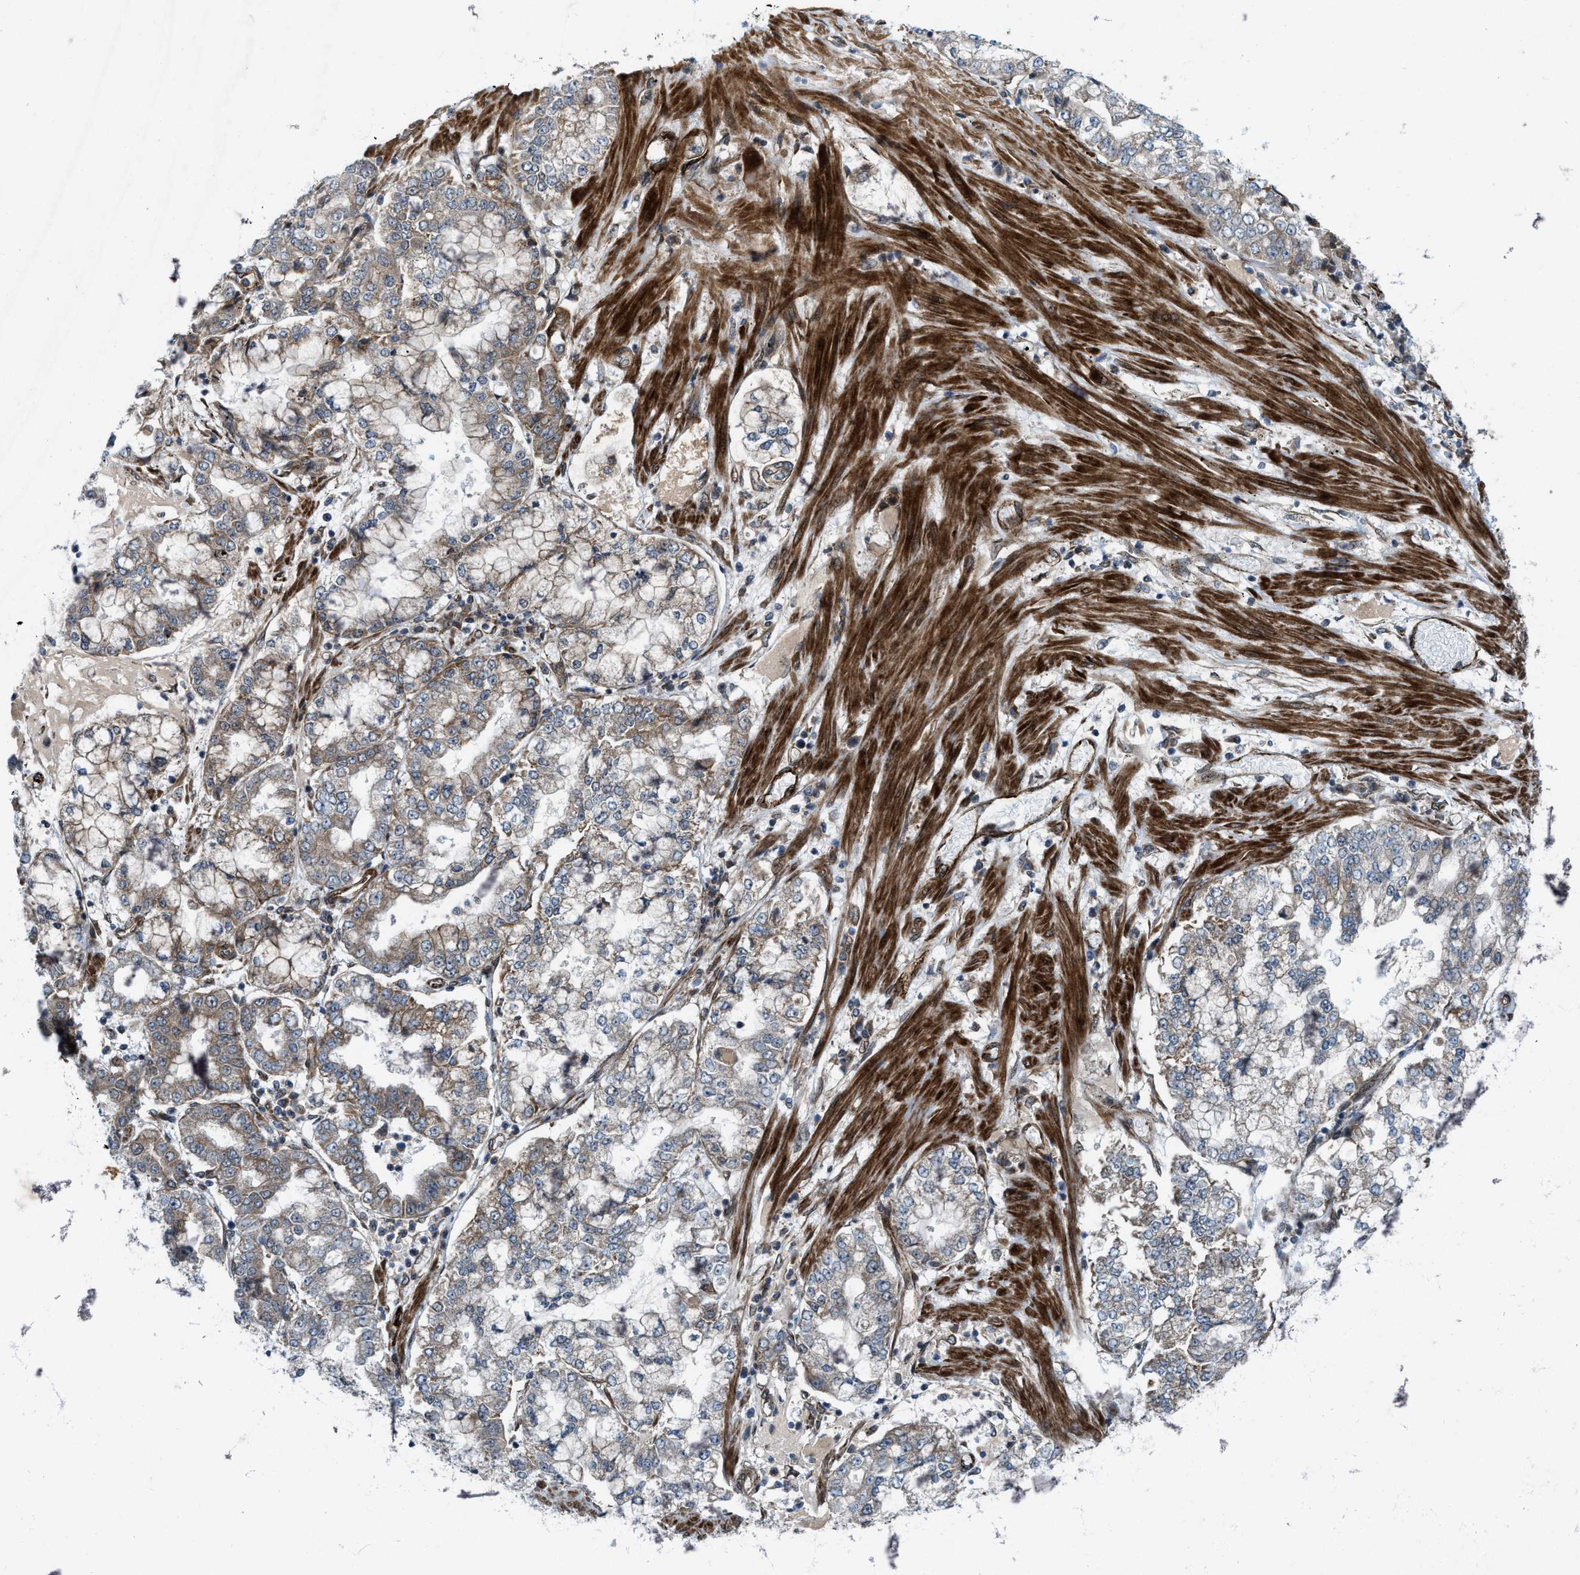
{"staining": {"intensity": "moderate", "quantity": "<25%", "location": "cytoplasmic/membranous"}, "tissue": "stomach cancer", "cell_type": "Tumor cells", "image_type": "cancer", "snomed": [{"axis": "morphology", "description": "Adenocarcinoma, NOS"}, {"axis": "topography", "description": "Stomach"}], "caption": "Immunohistochemical staining of adenocarcinoma (stomach) demonstrates low levels of moderate cytoplasmic/membranous protein staining in approximately <25% of tumor cells. (DAB = brown stain, brightfield microscopy at high magnification).", "gene": "URGCP", "patient": {"sex": "male", "age": 76}}